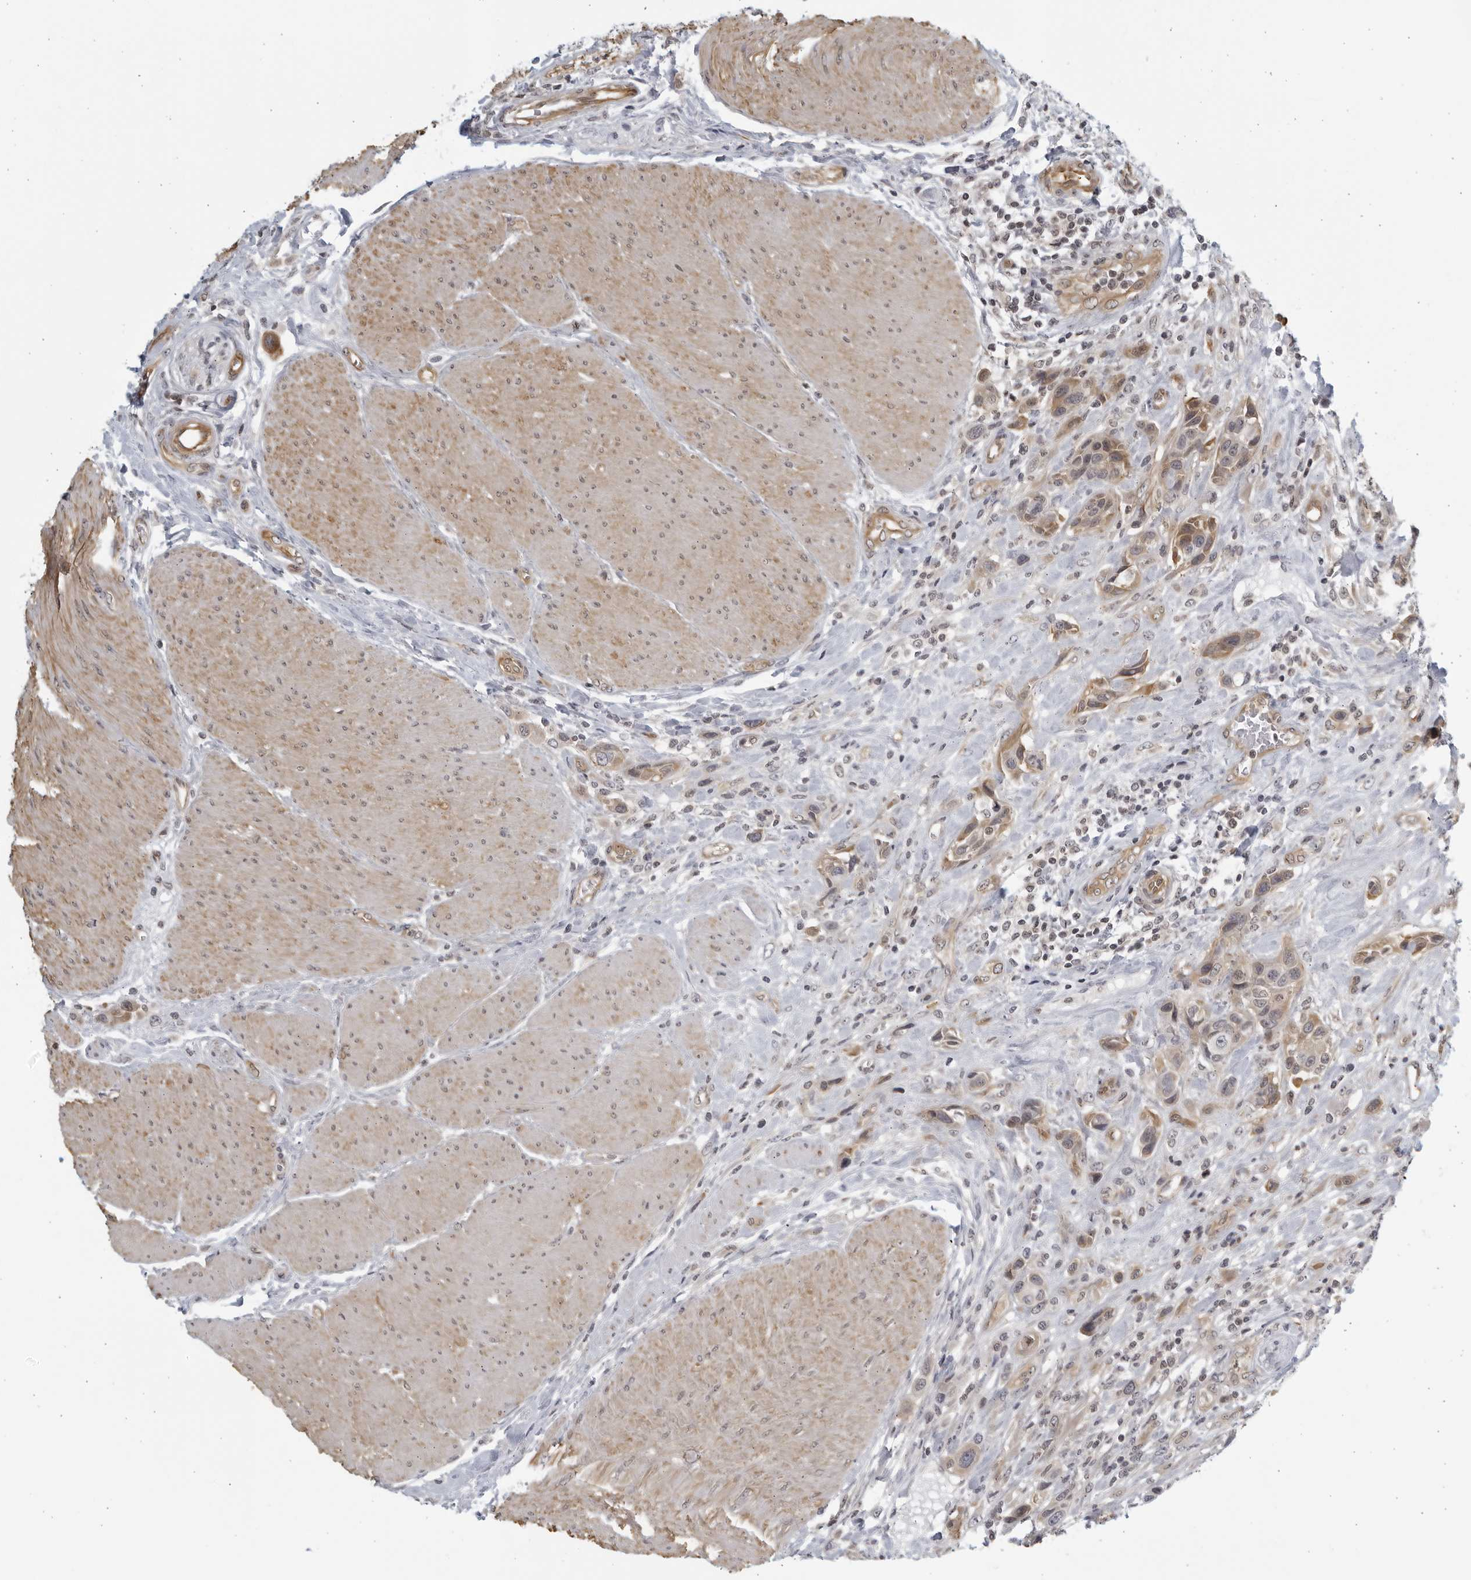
{"staining": {"intensity": "weak", "quantity": ">75%", "location": "cytoplasmic/membranous"}, "tissue": "urothelial cancer", "cell_type": "Tumor cells", "image_type": "cancer", "snomed": [{"axis": "morphology", "description": "Urothelial carcinoma, High grade"}, {"axis": "topography", "description": "Urinary bladder"}], "caption": "IHC photomicrograph of high-grade urothelial carcinoma stained for a protein (brown), which demonstrates low levels of weak cytoplasmic/membranous expression in about >75% of tumor cells.", "gene": "SERTAD4", "patient": {"sex": "male", "age": 50}}